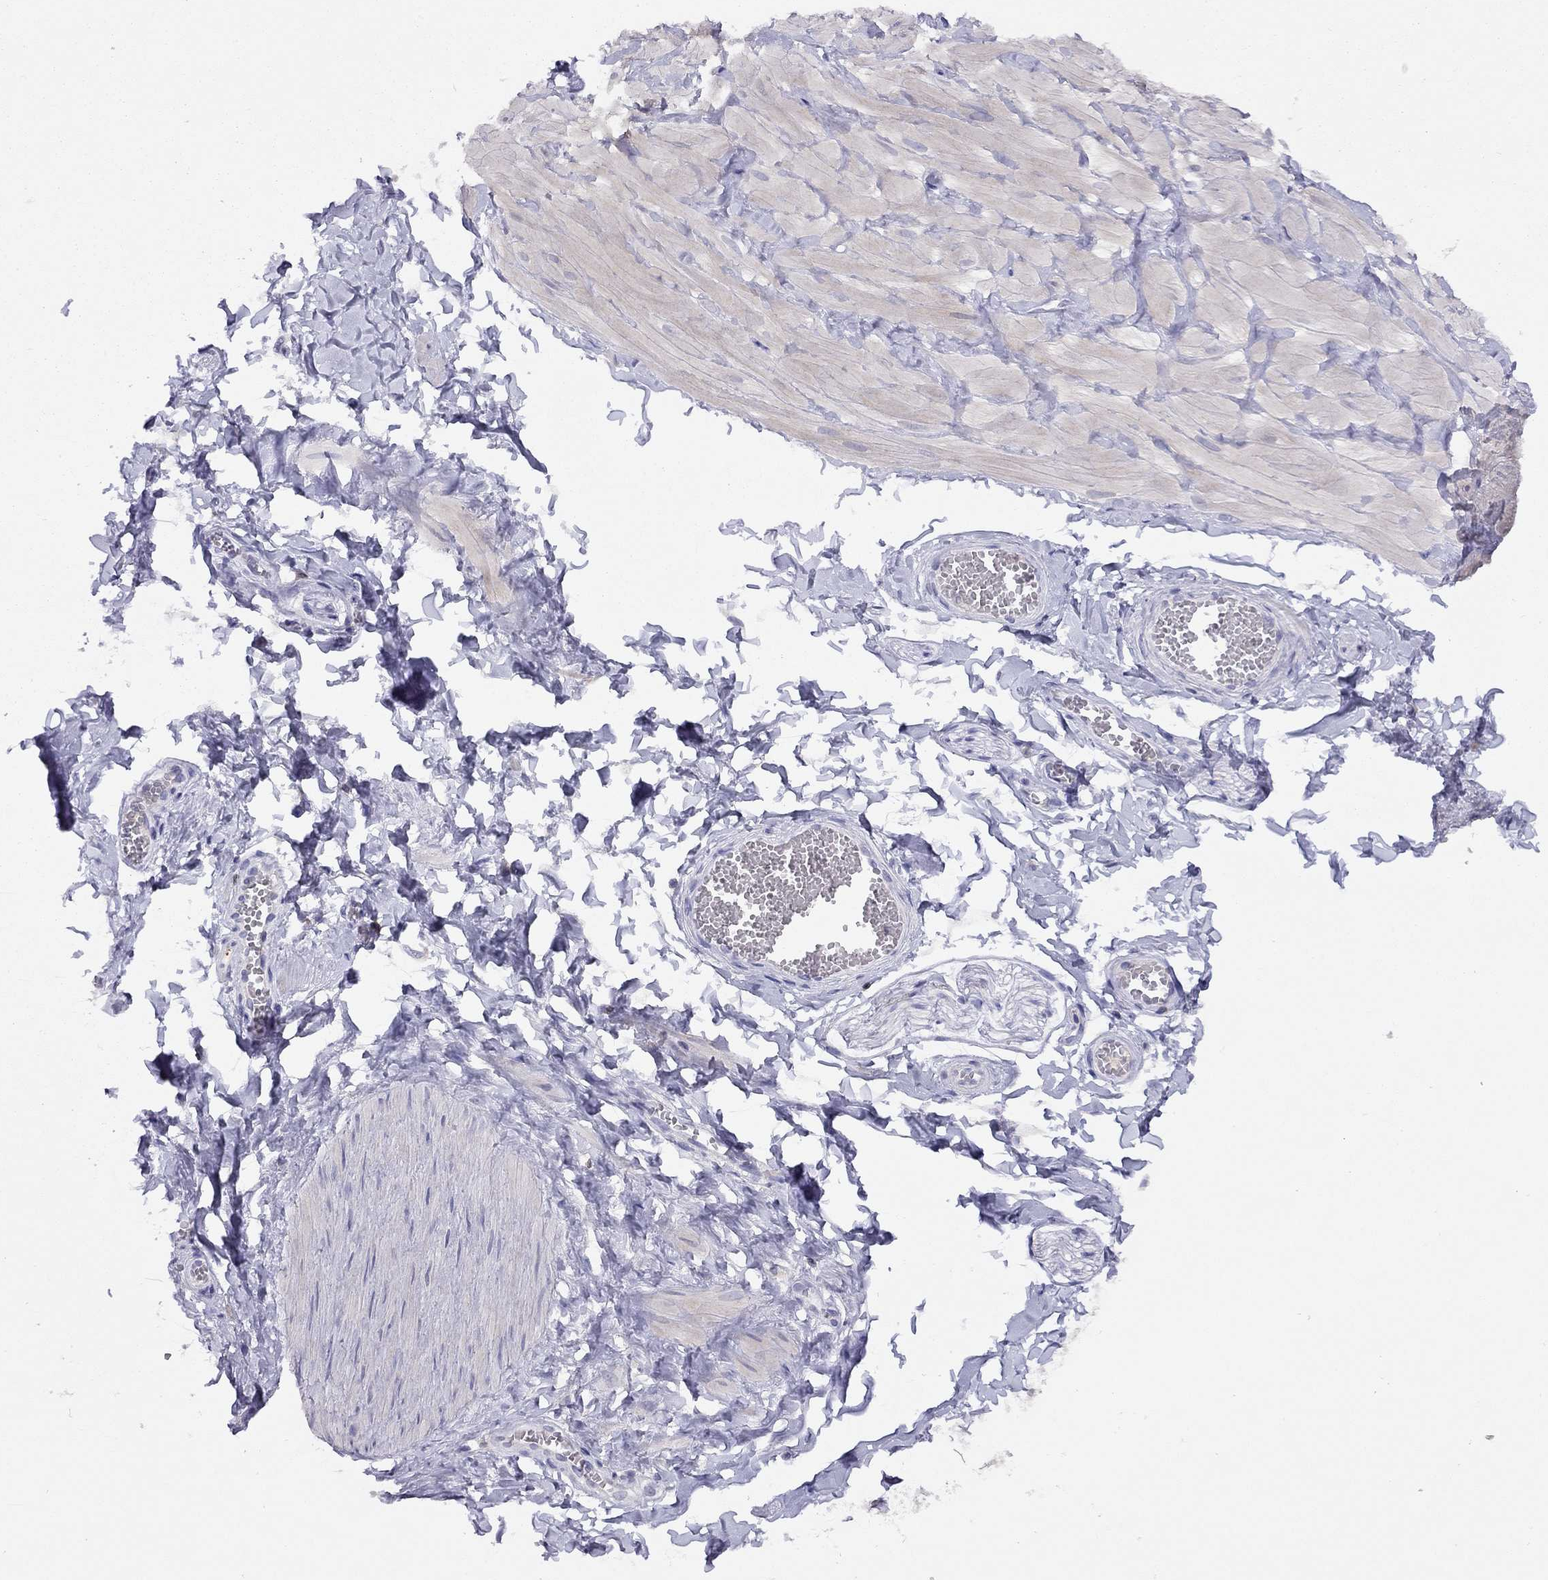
{"staining": {"intensity": "negative", "quantity": "none", "location": "none"}, "tissue": "adipose tissue", "cell_type": "Adipocytes", "image_type": "normal", "snomed": [{"axis": "morphology", "description": "Normal tissue, NOS"}, {"axis": "topography", "description": "Smooth muscle"}, {"axis": "topography", "description": "Peripheral nerve tissue"}], "caption": "The immunohistochemistry histopathology image has no significant positivity in adipocytes of adipose tissue. (Brightfield microscopy of DAB immunohistochemistry (IHC) at high magnification).", "gene": "CITED1", "patient": {"sex": "male", "age": 22}}